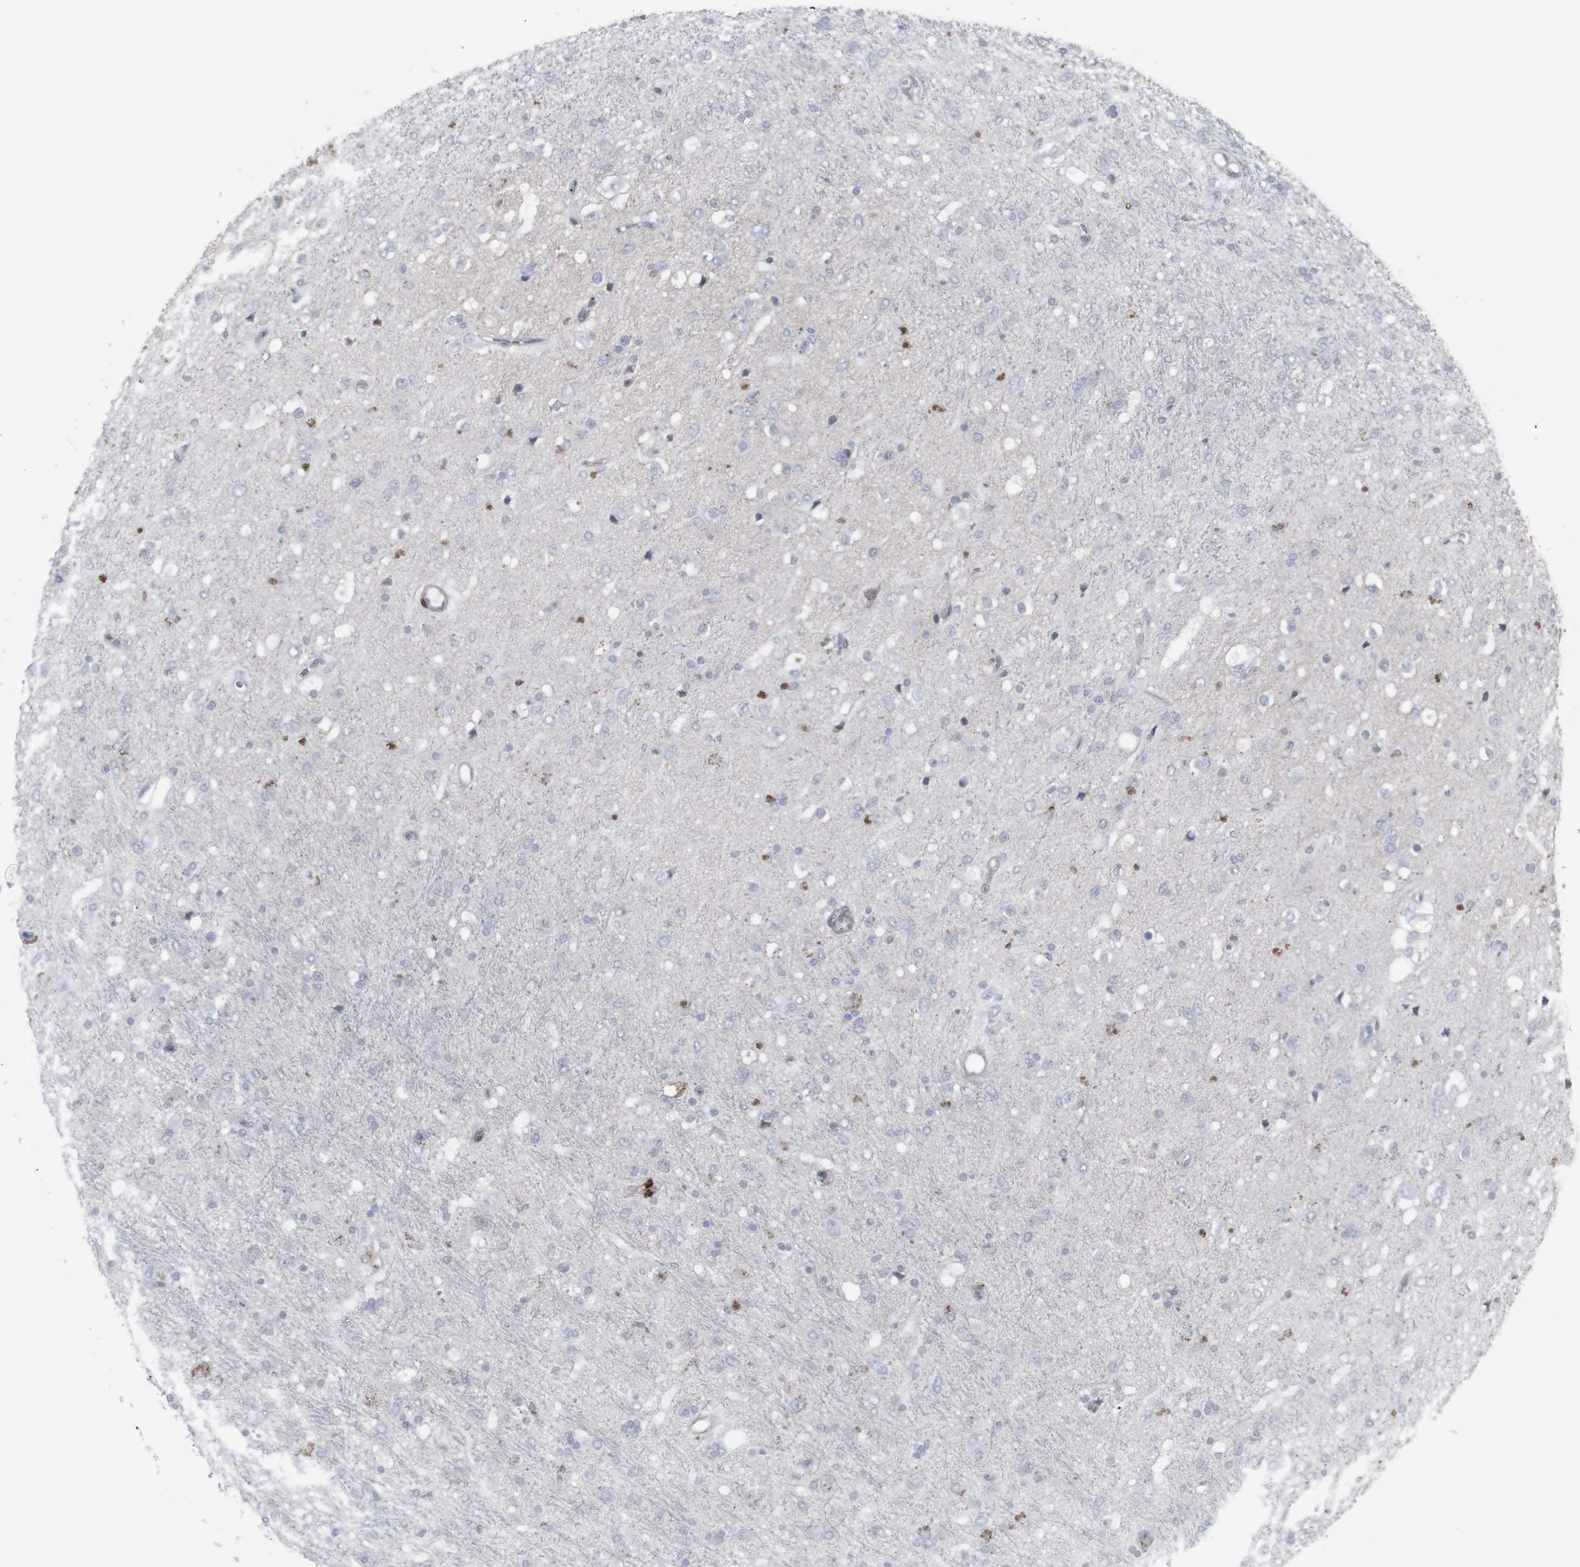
{"staining": {"intensity": "negative", "quantity": "none", "location": "none"}, "tissue": "glioma", "cell_type": "Tumor cells", "image_type": "cancer", "snomed": [{"axis": "morphology", "description": "Glioma, malignant, Low grade"}, {"axis": "topography", "description": "Brain"}], "caption": "The image displays no staining of tumor cells in malignant low-grade glioma.", "gene": "APOBEC2", "patient": {"sex": "male", "age": 77}}